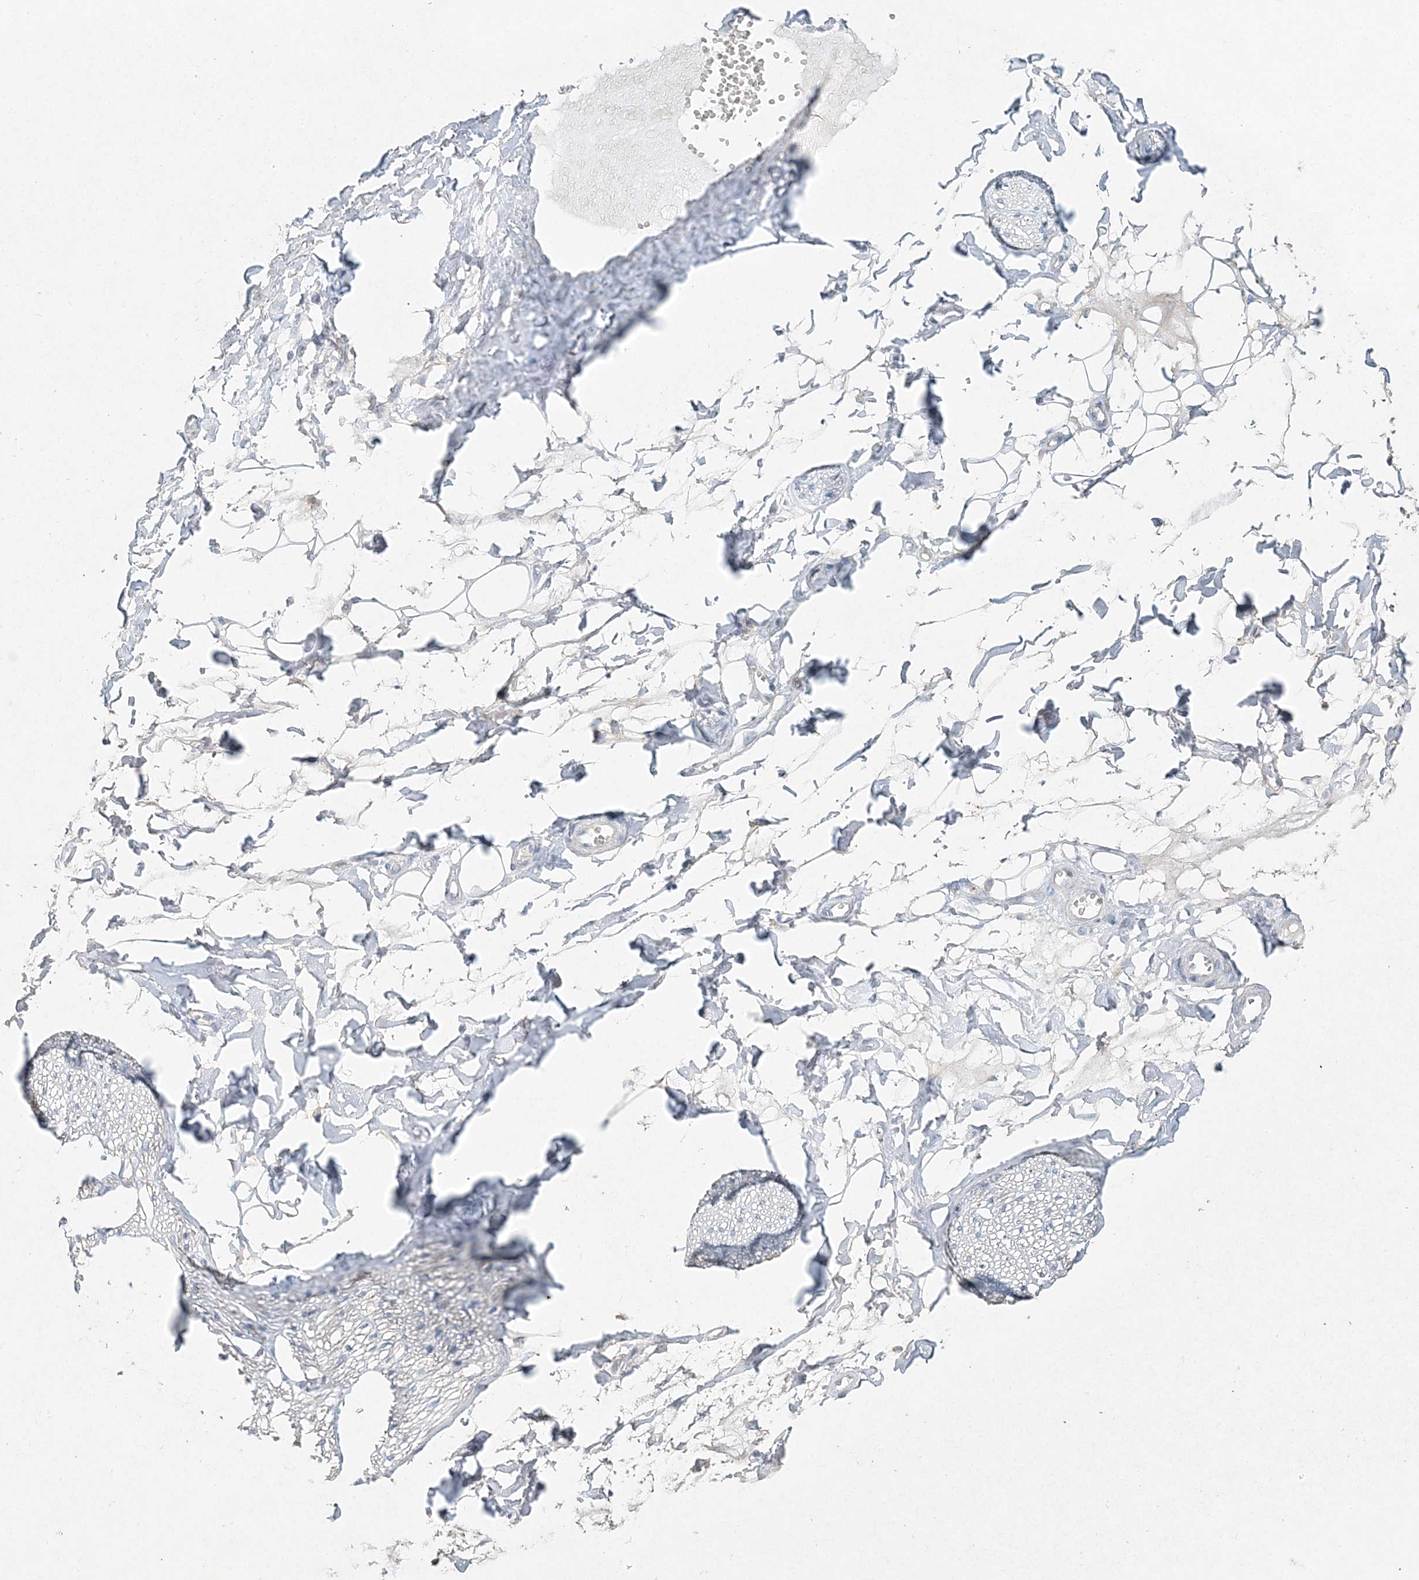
{"staining": {"intensity": "negative", "quantity": "none", "location": "none"}, "tissue": "adipose tissue", "cell_type": "Adipocytes", "image_type": "normal", "snomed": [{"axis": "morphology", "description": "Normal tissue, NOS"}, {"axis": "morphology", "description": "Inflammation, NOS"}, {"axis": "topography", "description": "Salivary gland"}, {"axis": "topography", "description": "Peripheral nerve tissue"}], "caption": "Immunohistochemistry (IHC) photomicrograph of normal adipose tissue: human adipose tissue stained with DAB demonstrates no significant protein positivity in adipocytes.", "gene": "DNAH5", "patient": {"sex": "female", "age": 75}}